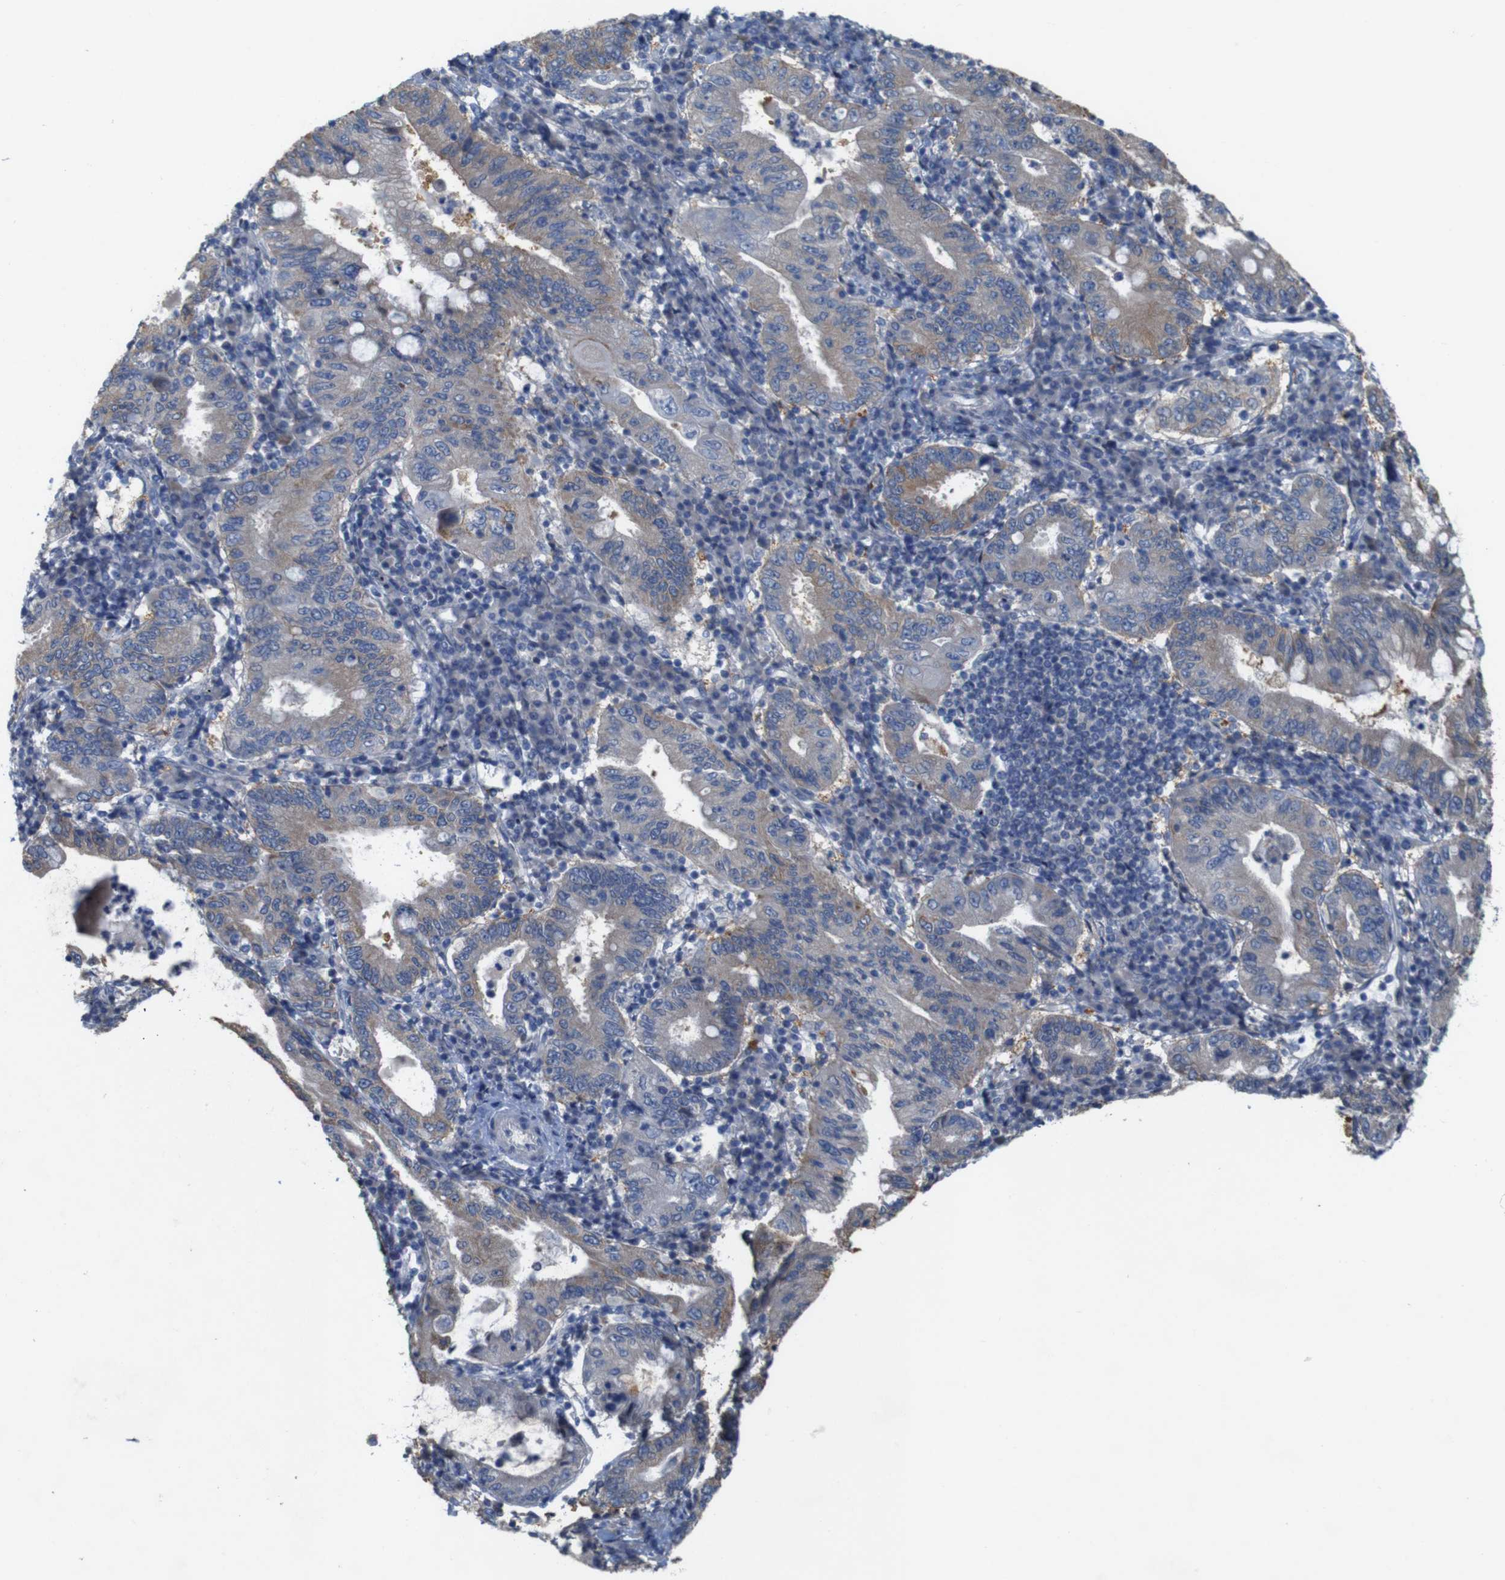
{"staining": {"intensity": "weak", "quantity": "<25%", "location": "cytoplasmic/membranous"}, "tissue": "stomach cancer", "cell_type": "Tumor cells", "image_type": "cancer", "snomed": [{"axis": "morphology", "description": "Normal tissue, NOS"}, {"axis": "morphology", "description": "Adenocarcinoma, NOS"}, {"axis": "topography", "description": "Esophagus"}, {"axis": "topography", "description": "Stomach, upper"}, {"axis": "topography", "description": "Peripheral nerve tissue"}], "caption": "High power microscopy histopathology image of an immunohistochemistry (IHC) histopathology image of stomach adenocarcinoma, revealing no significant positivity in tumor cells.", "gene": "MYEOV", "patient": {"sex": "male", "age": 62}}